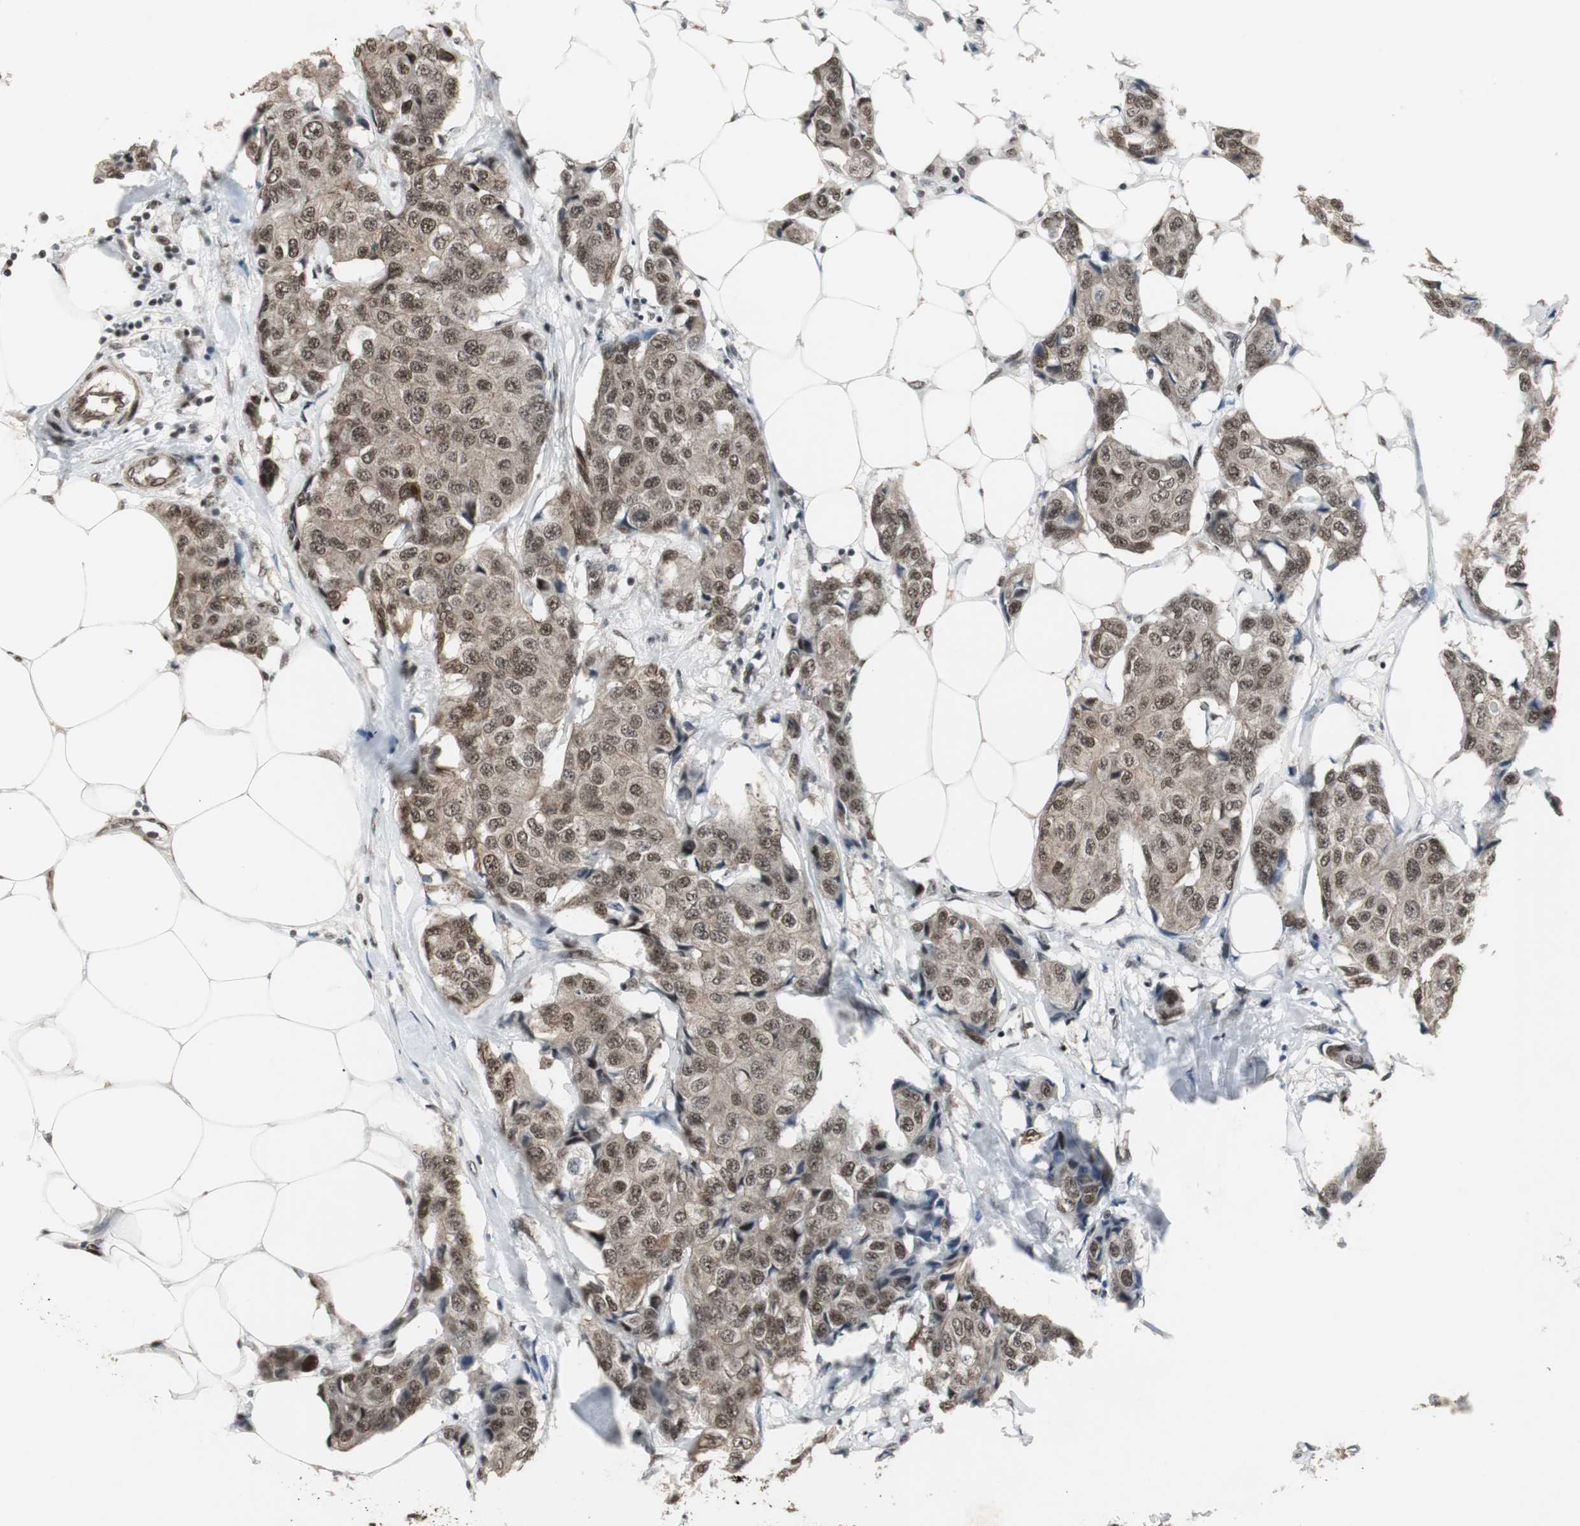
{"staining": {"intensity": "moderate", "quantity": ">75%", "location": "cytoplasmic/membranous,nuclear"}, "tissue": "breast cancer", "cell_type": "Tumor cells", "image_type": "cancer", "snomed": [{"axis": "morphology", "description": "Duct carcinoma"}, {"axis": "topography", "description": "Breast"}], "caption": "Immunohistochemical staining of breast cancer (intraductal carcinoma) reveals medium levels of moderate cytoplasmic/membranous and nuclear staining in about >75% of tumor cells. The staining was performed using DAB (3,3'-diaminobenzidine), with brown indicating positive protein expression. Nuclei are stained blue with hematoxylin.", "gene": "TAF5", "patient": {"sex": "female", "age": 80}}